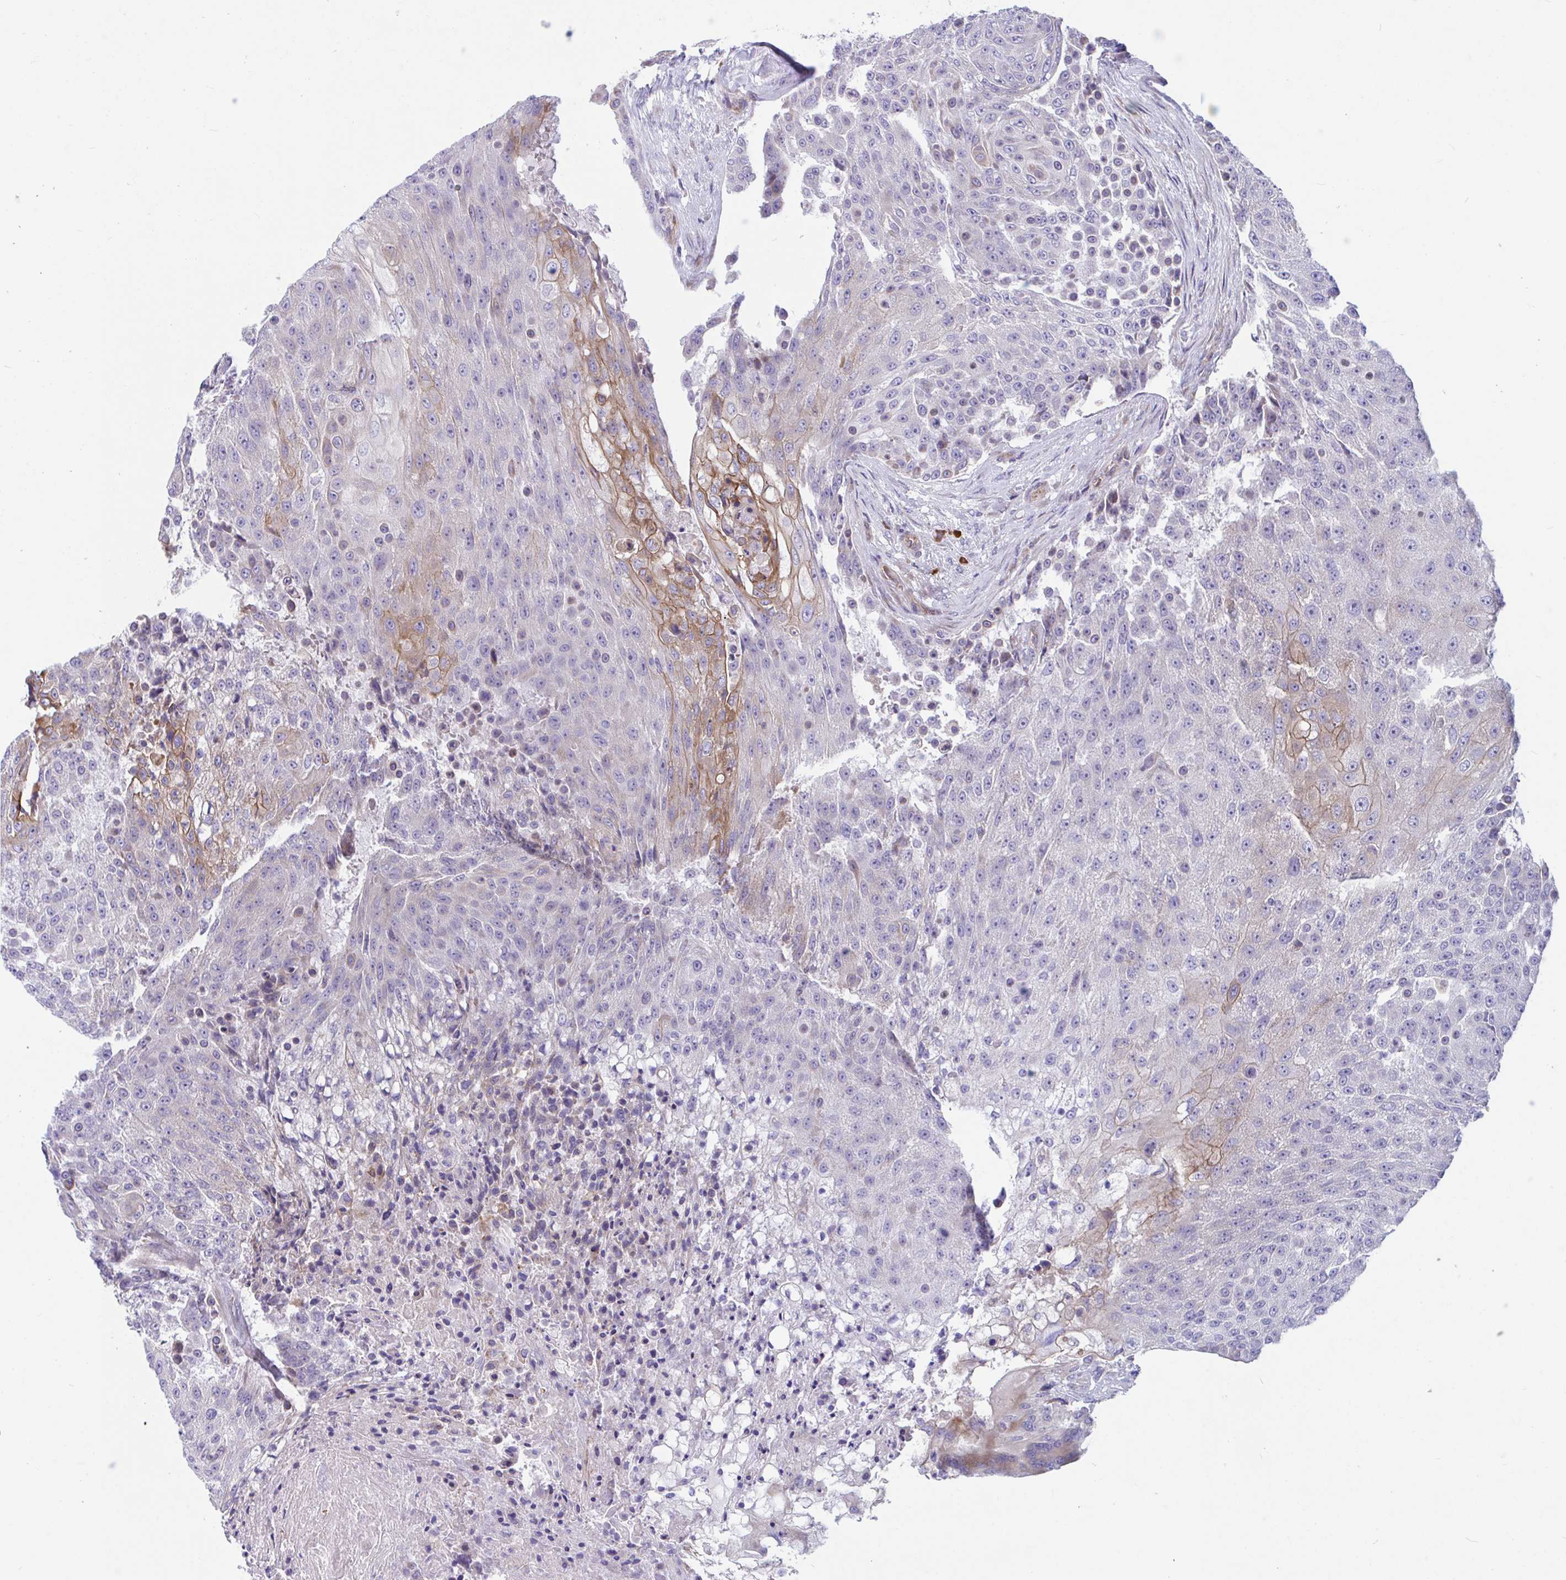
{"staining": {"intensity": "moderate", "quantity": "<25%", "location": "cytoplasmic/membranous"}, "tissue": "urothelial cancer", "cell_type": "Tumor cells", "image_type": "cancer", "snomed": [{"axis": "morphology", "description": "Urothelial carcinoma, High grade"}, {"axis": "topography", "description": "Urinary bladder"}], "caption": "A micrograph showing moderate cytoplasmic/membranous expression in approximately <25% of tumor cells in high-grade urothelial carcinoma, as visualized by brown immunohistochemical staining.", "gene": "WBP1", "patient": {"sex": "female", "age": 63}}